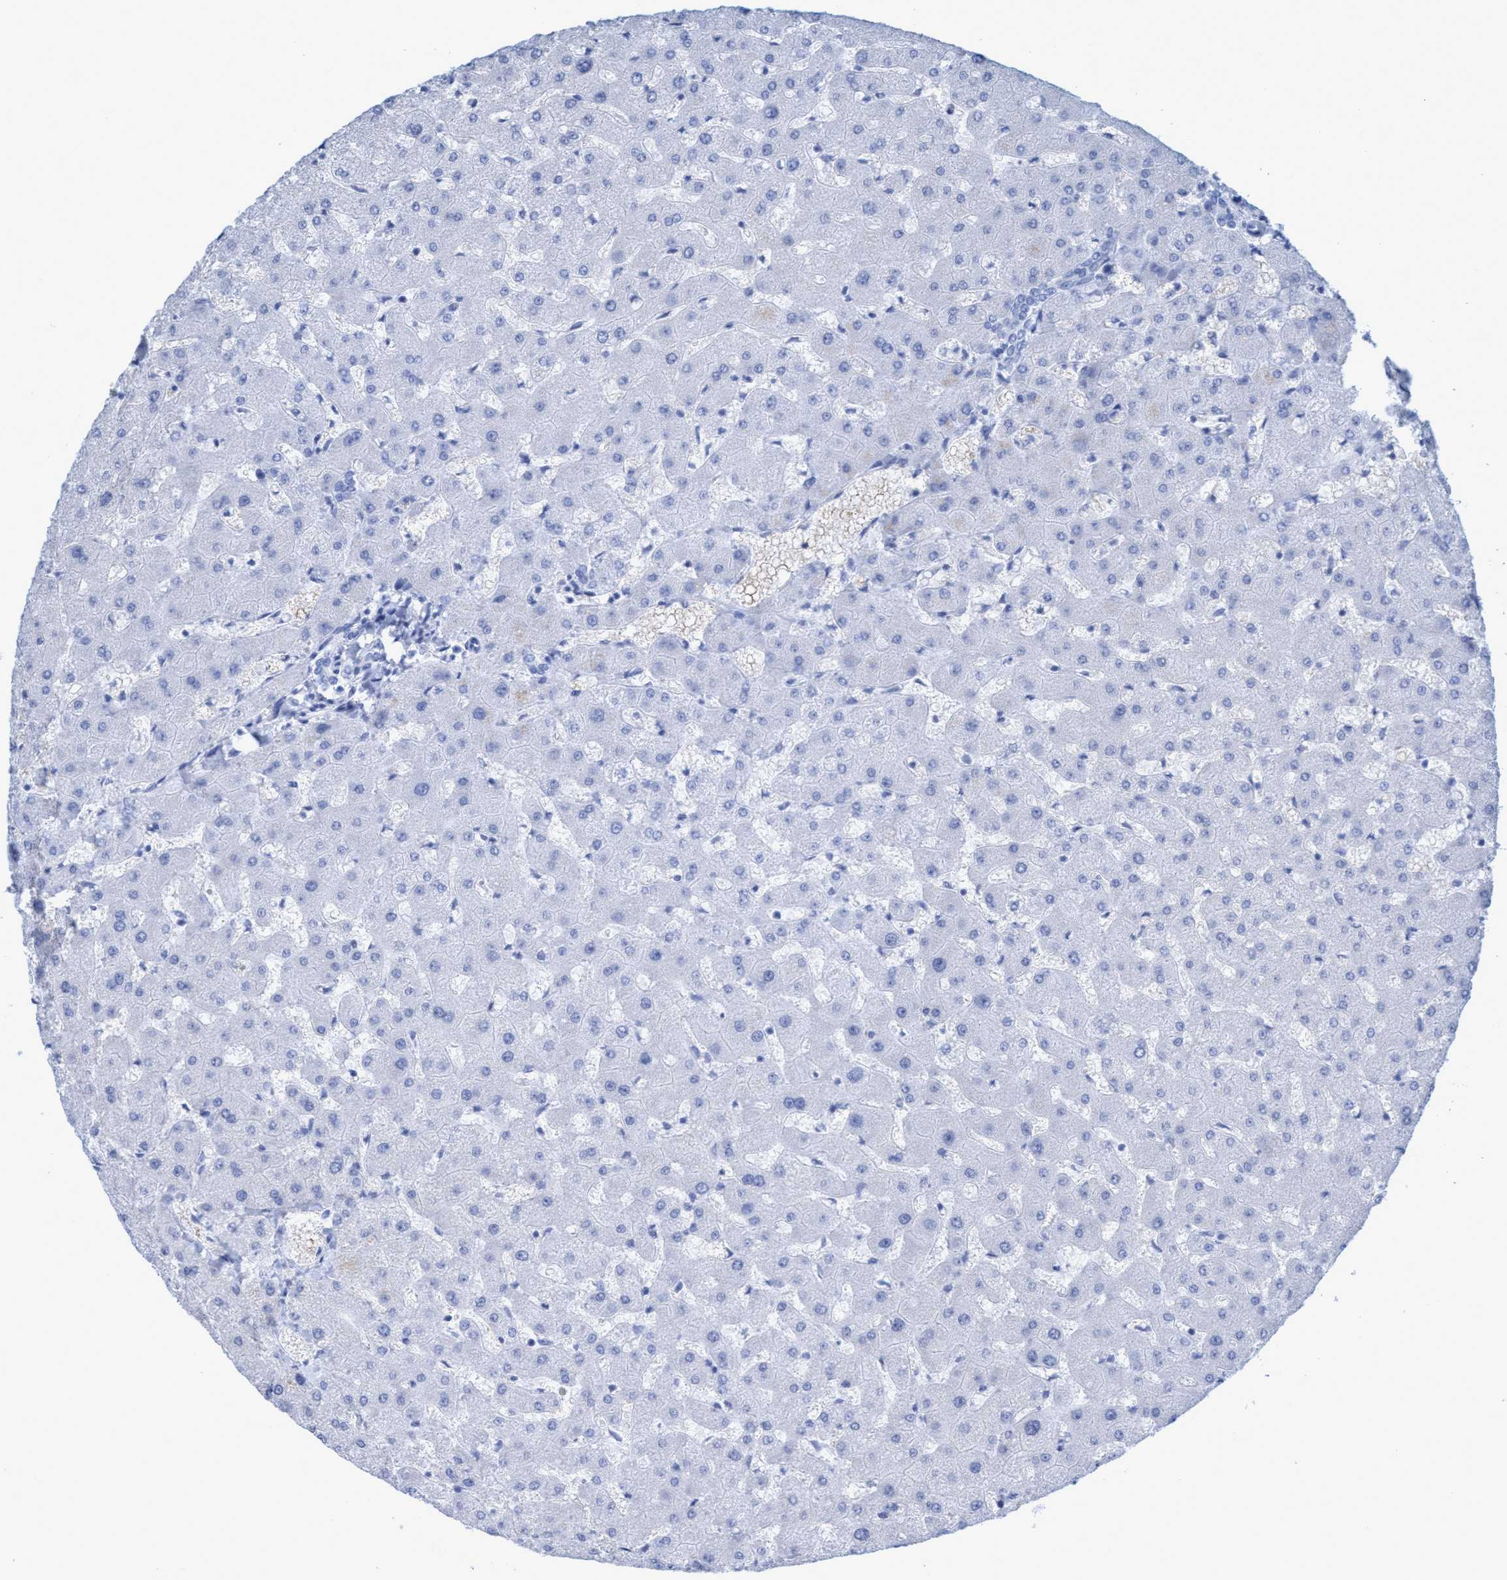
{"staining": {"intensity": "negative", "quantity": "none", "location": "none"}, "tissue": "liver", "cell_type": "Cholangiocytes", "image_type": "normal", "snomed": [{"axis": "morphology", "description": "Normal tissue, NOS"}, {"axis": "topography", "description": "Liver"}], "caption": "Cholangiocytes show no significant expression in benign liver. (DAB (3,3'-diaminobenzidine) immunohistochemistry with hematoxylin counter stain).", "gene": "PLPPR1", "patient": {"sex": "female", "age": 63}}